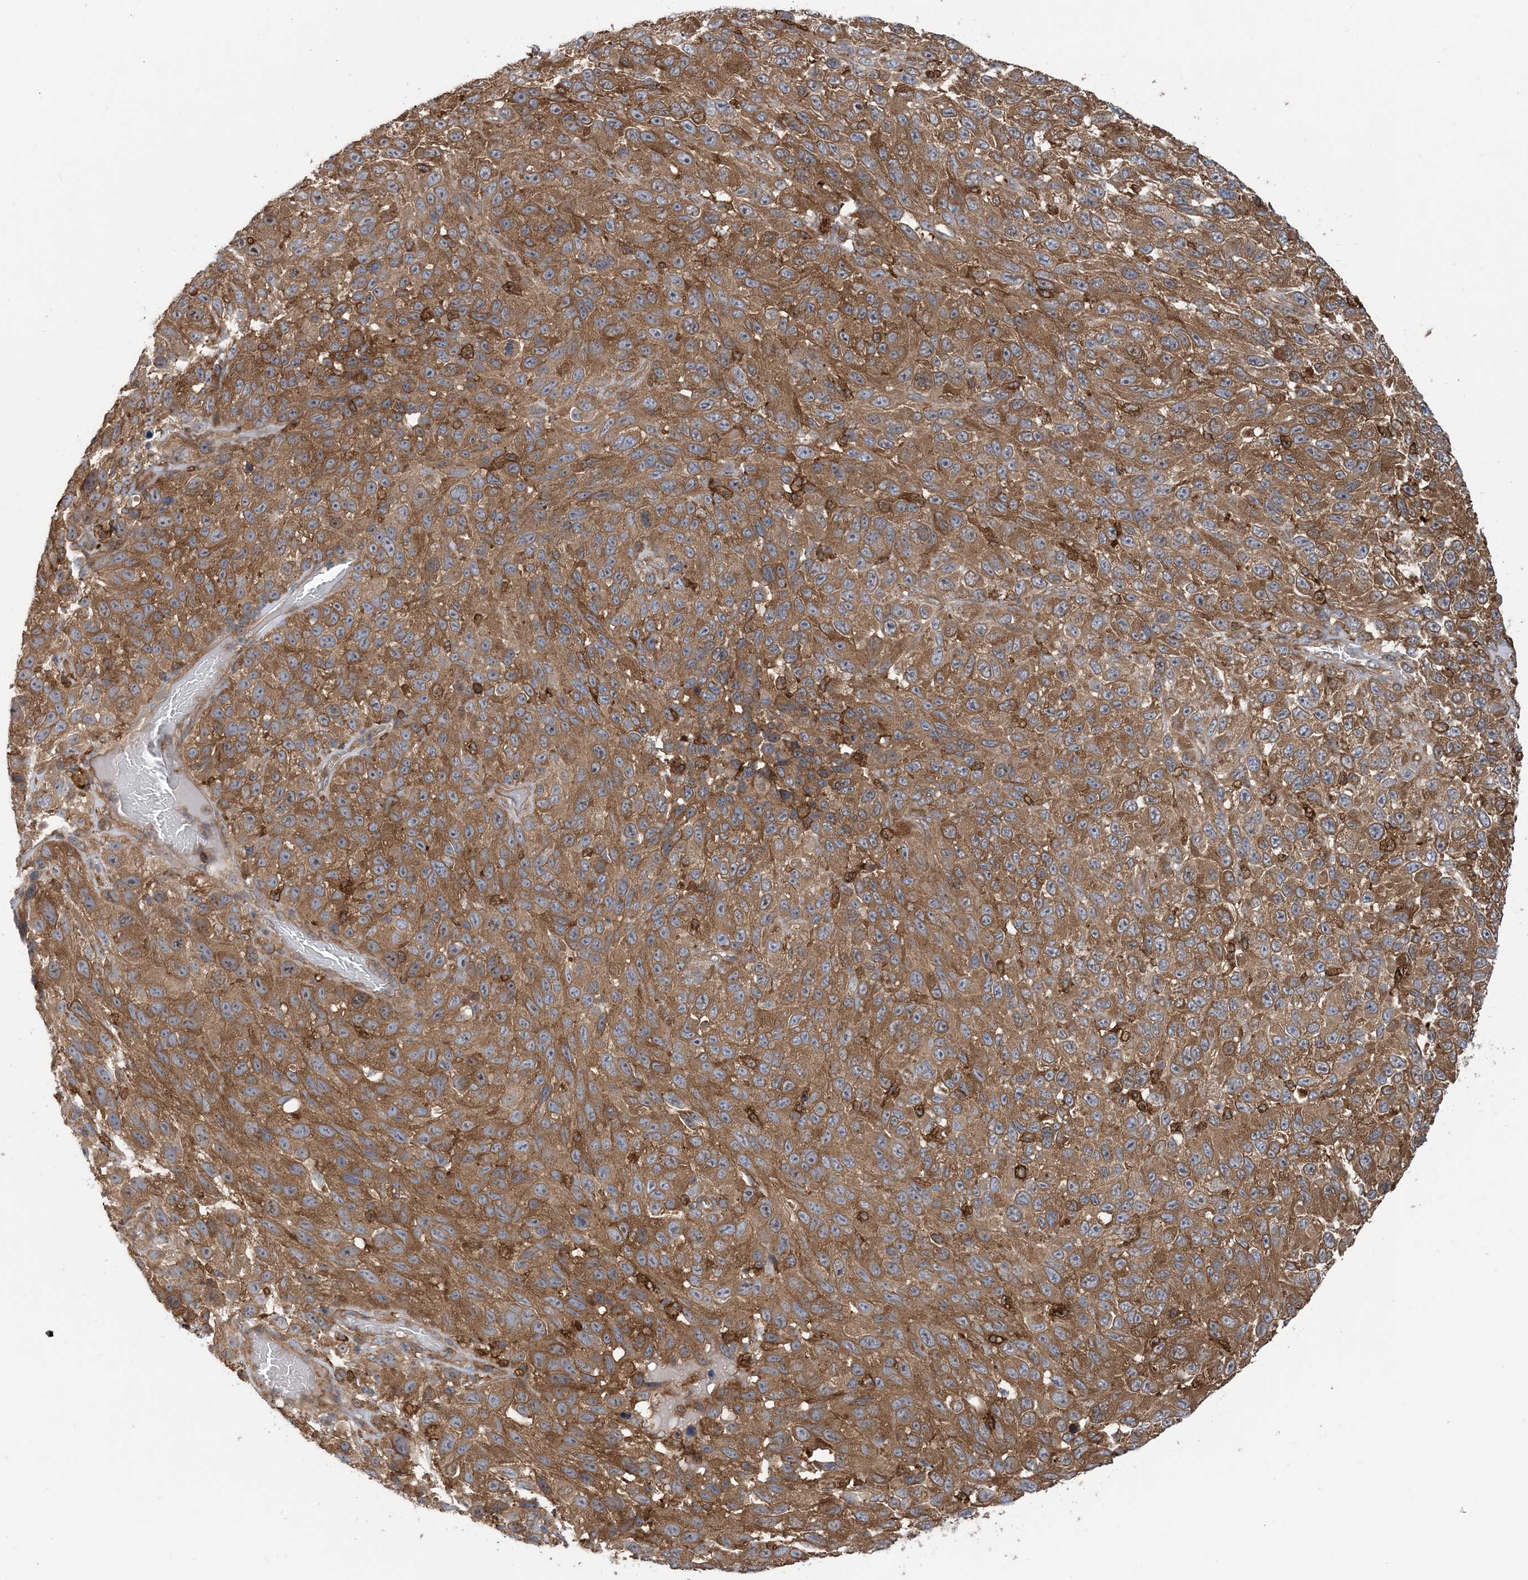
{"staining": {"intensity": "moderate", "quantity": ">75%", "location": "cytoplasmic/membranous"}, "tissue": "melanoma", "cell_type": "Tumor cells", "image_type": "cancer", "snomed": [{"axis": "morphology", "description": "Malignant melanoma, NOS"}, {"axis": "topography", "description": "Skin"}], "caption": "DAB immunohistochemical staining of melanoma demonstrates moderate cytoplasmic/membranous protein staining in approximately >75% of tumor cells.", "gene": "HS1BP3", "patient": {"sex": "female", "age": 96}}